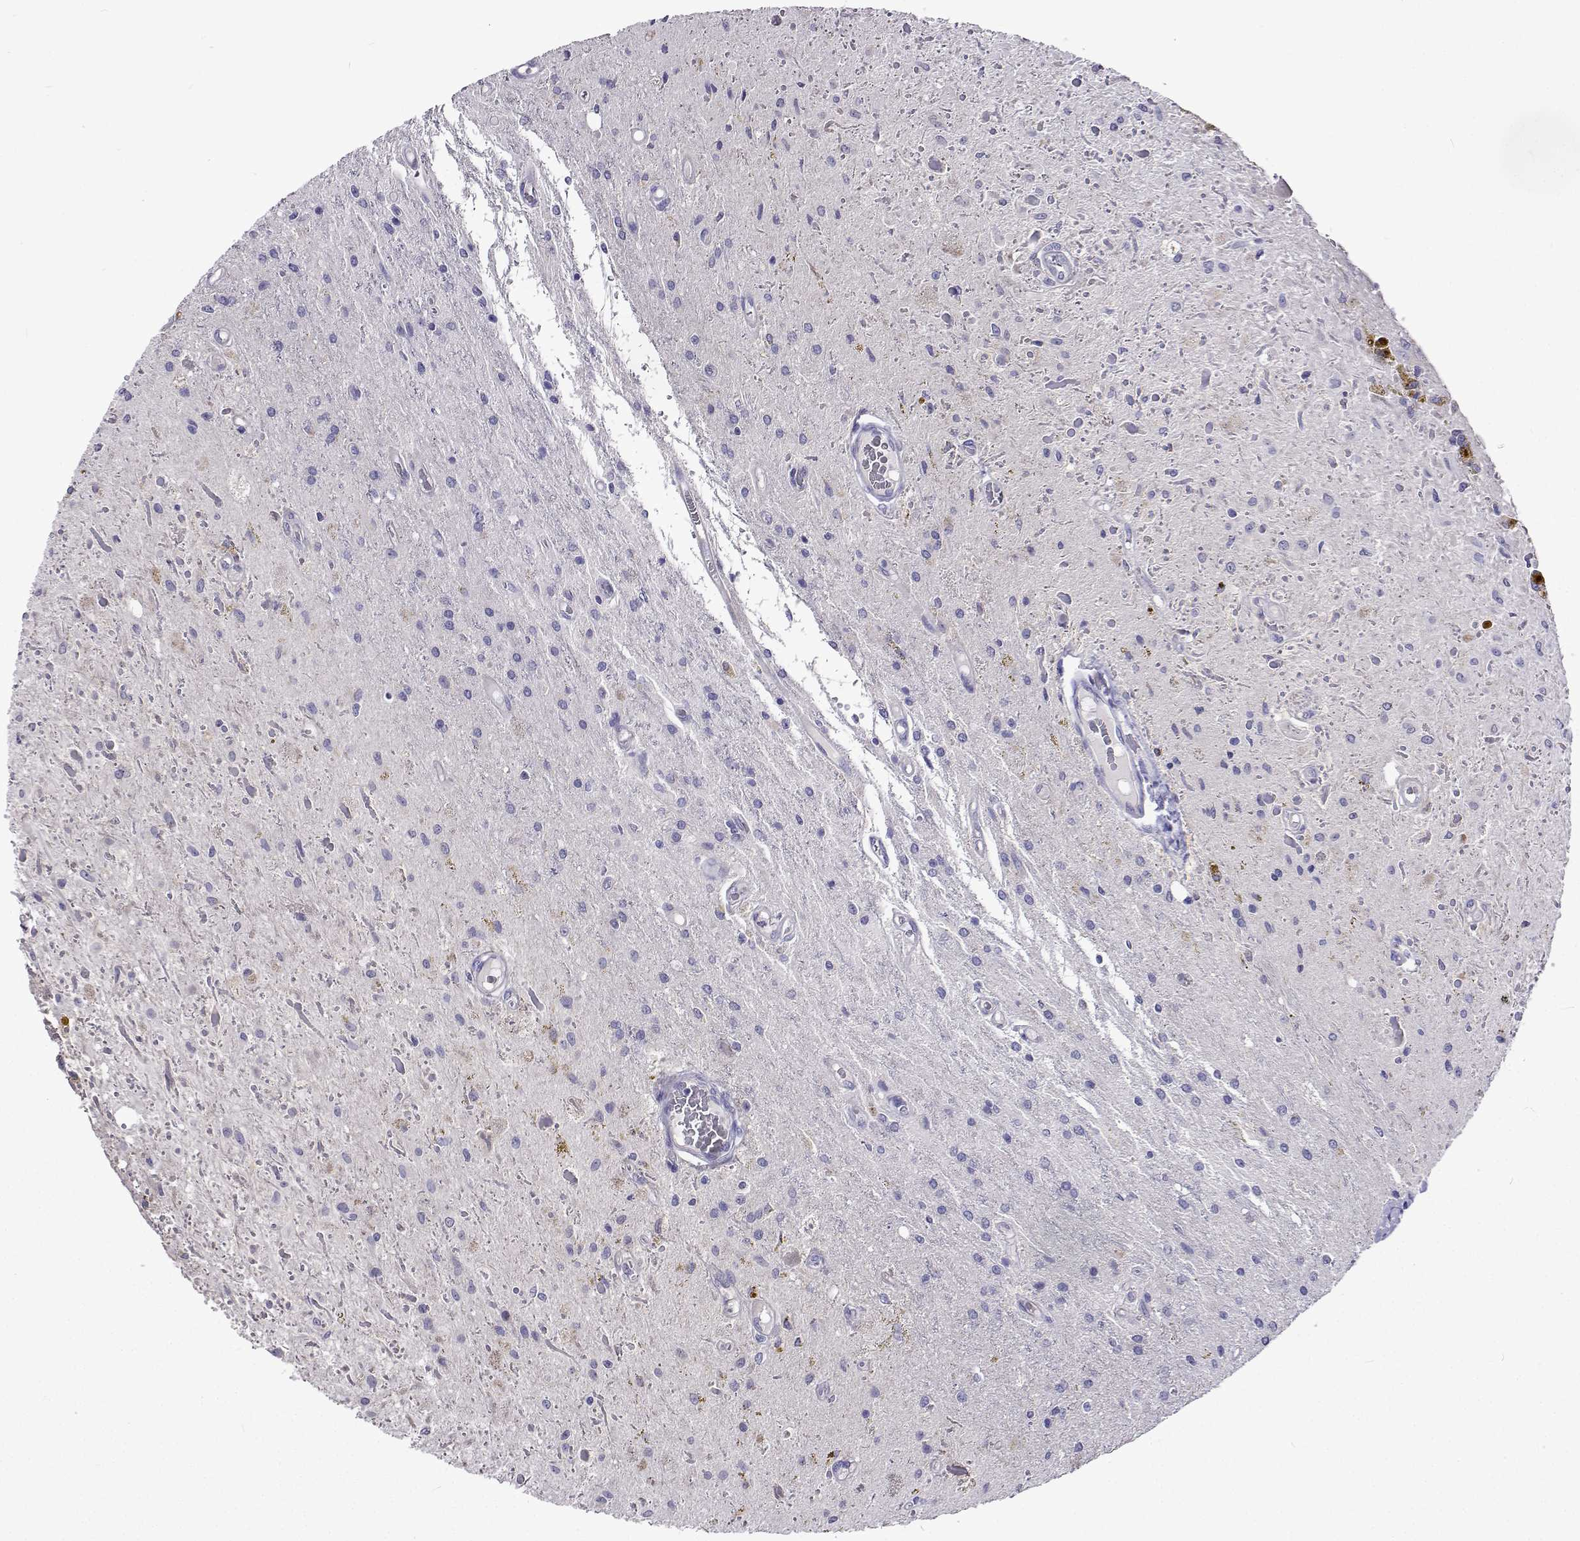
{"staining": {"intensity": "negative", "quantity": "none", "location": "none"}, "tissue": "glioma", "cell_type": "Tumor cells", "image_type": "cancer", "snomed": [{"axis": "morphology", "description": "Glioma, malignant, Low grade"}, {"axis": "topography", "description": "Cerebellum"}], "caption": "The immunohistochemistry (IHC) photomicrograph has no significant positivity in tumor cells of glioma tissue.", "gene": "LHFPL7", "patient": {"sex": "female", "age": 14}}